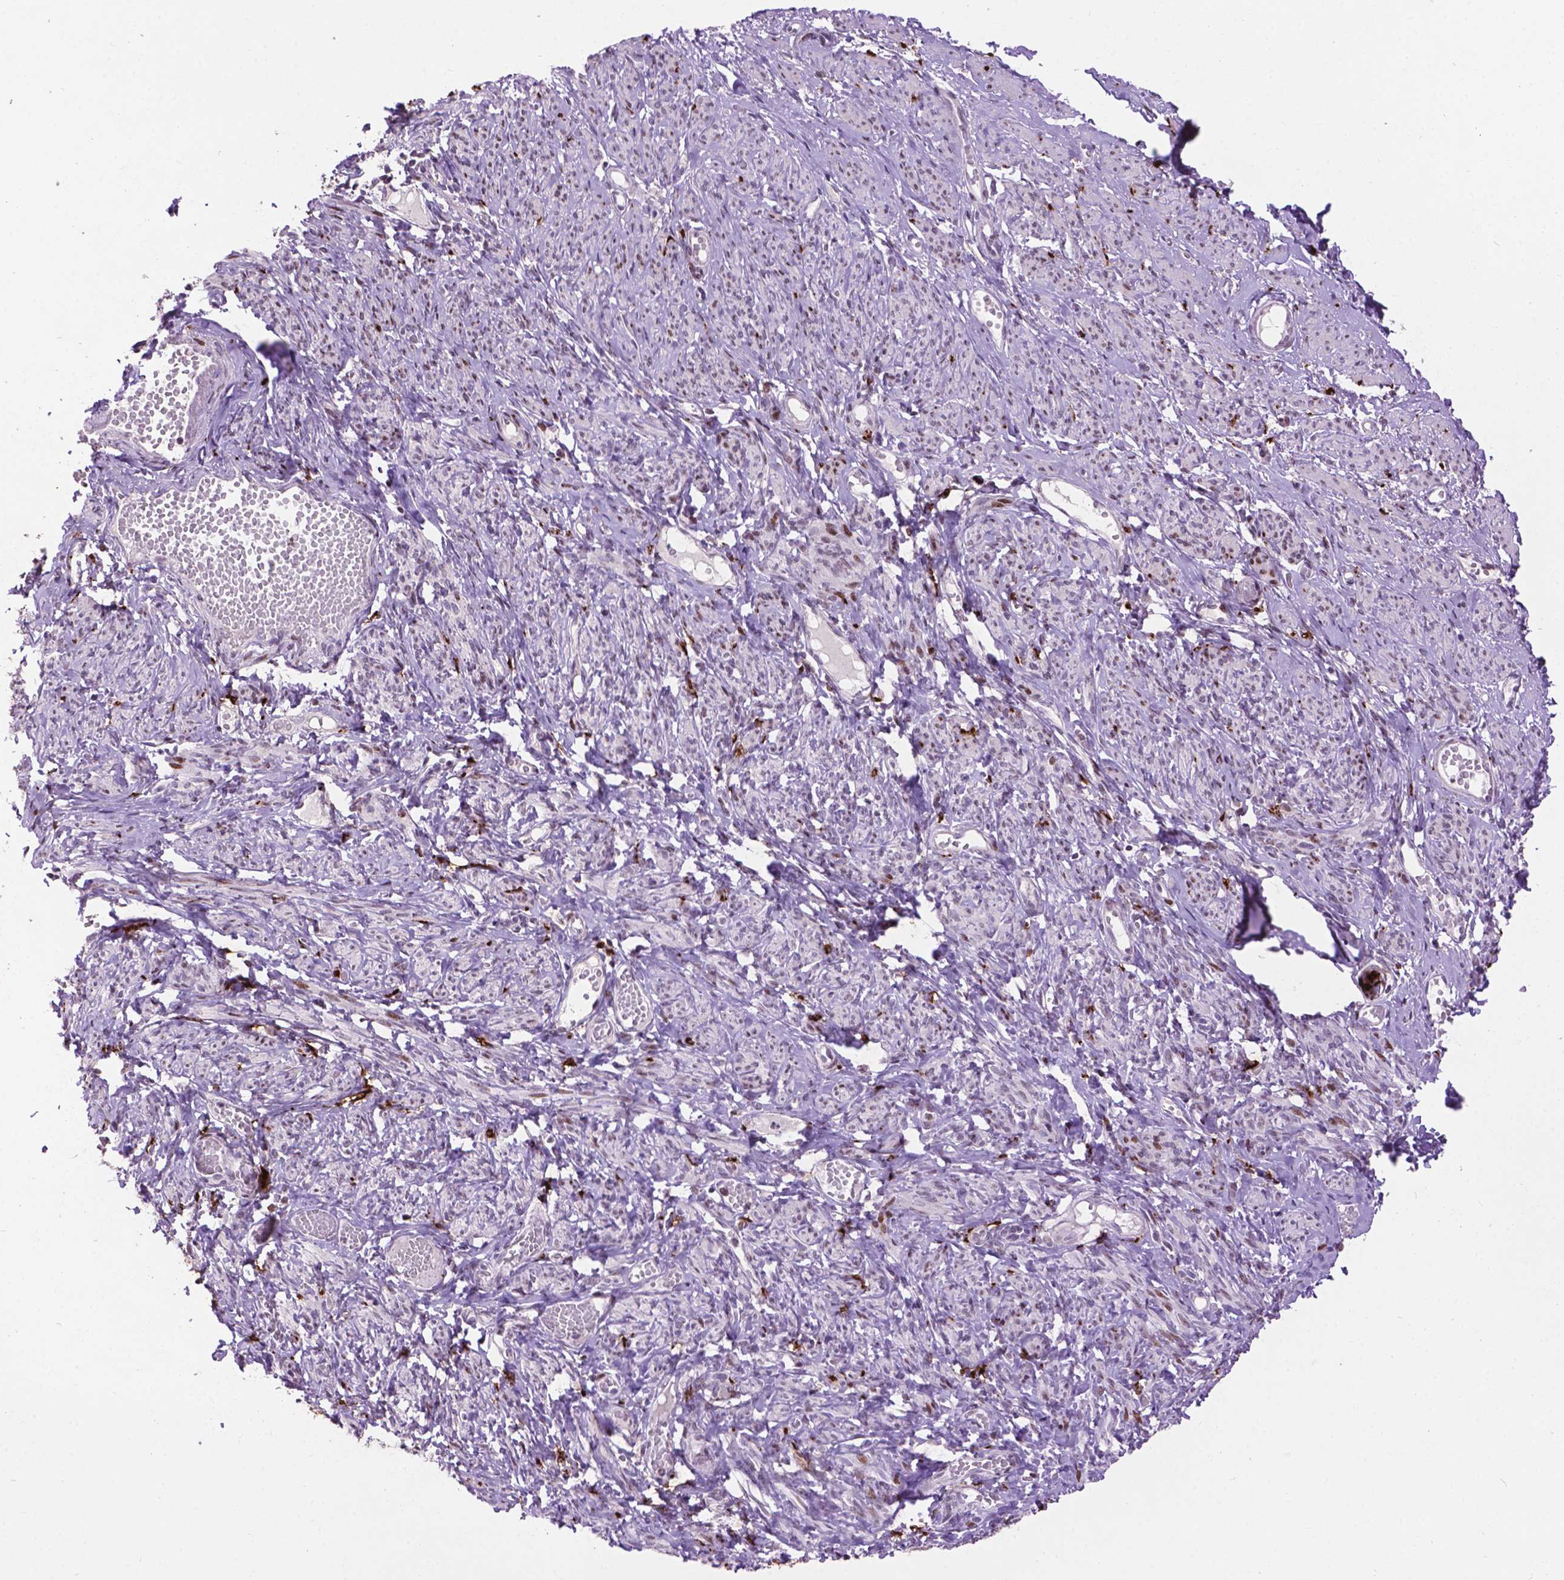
{"staining": {"intensity": "moderate", "quantity": "<25%", "location": "nuclear"}, "tissue": "smooth muscle", "cell_type": "Smooth muscle cells", "image_type": "normal", "snomed": [{"axis": "morphology", "description": "Normal tissue, NOS"}, {"axis": "topography", "description": "Smooth muscle"}], "caption": "Immunohistochemical staining of unremarkable human smooth muscle demonstrates low levels of moderate nuclear staining in about <25% of smooth muscle cells. (DAB (3,3'-diaminobenzidine) IHC, brown staining for protein, blue staining for nuclei).", "gene": "TH", "patient": {"sex": "female", "age": 65}}